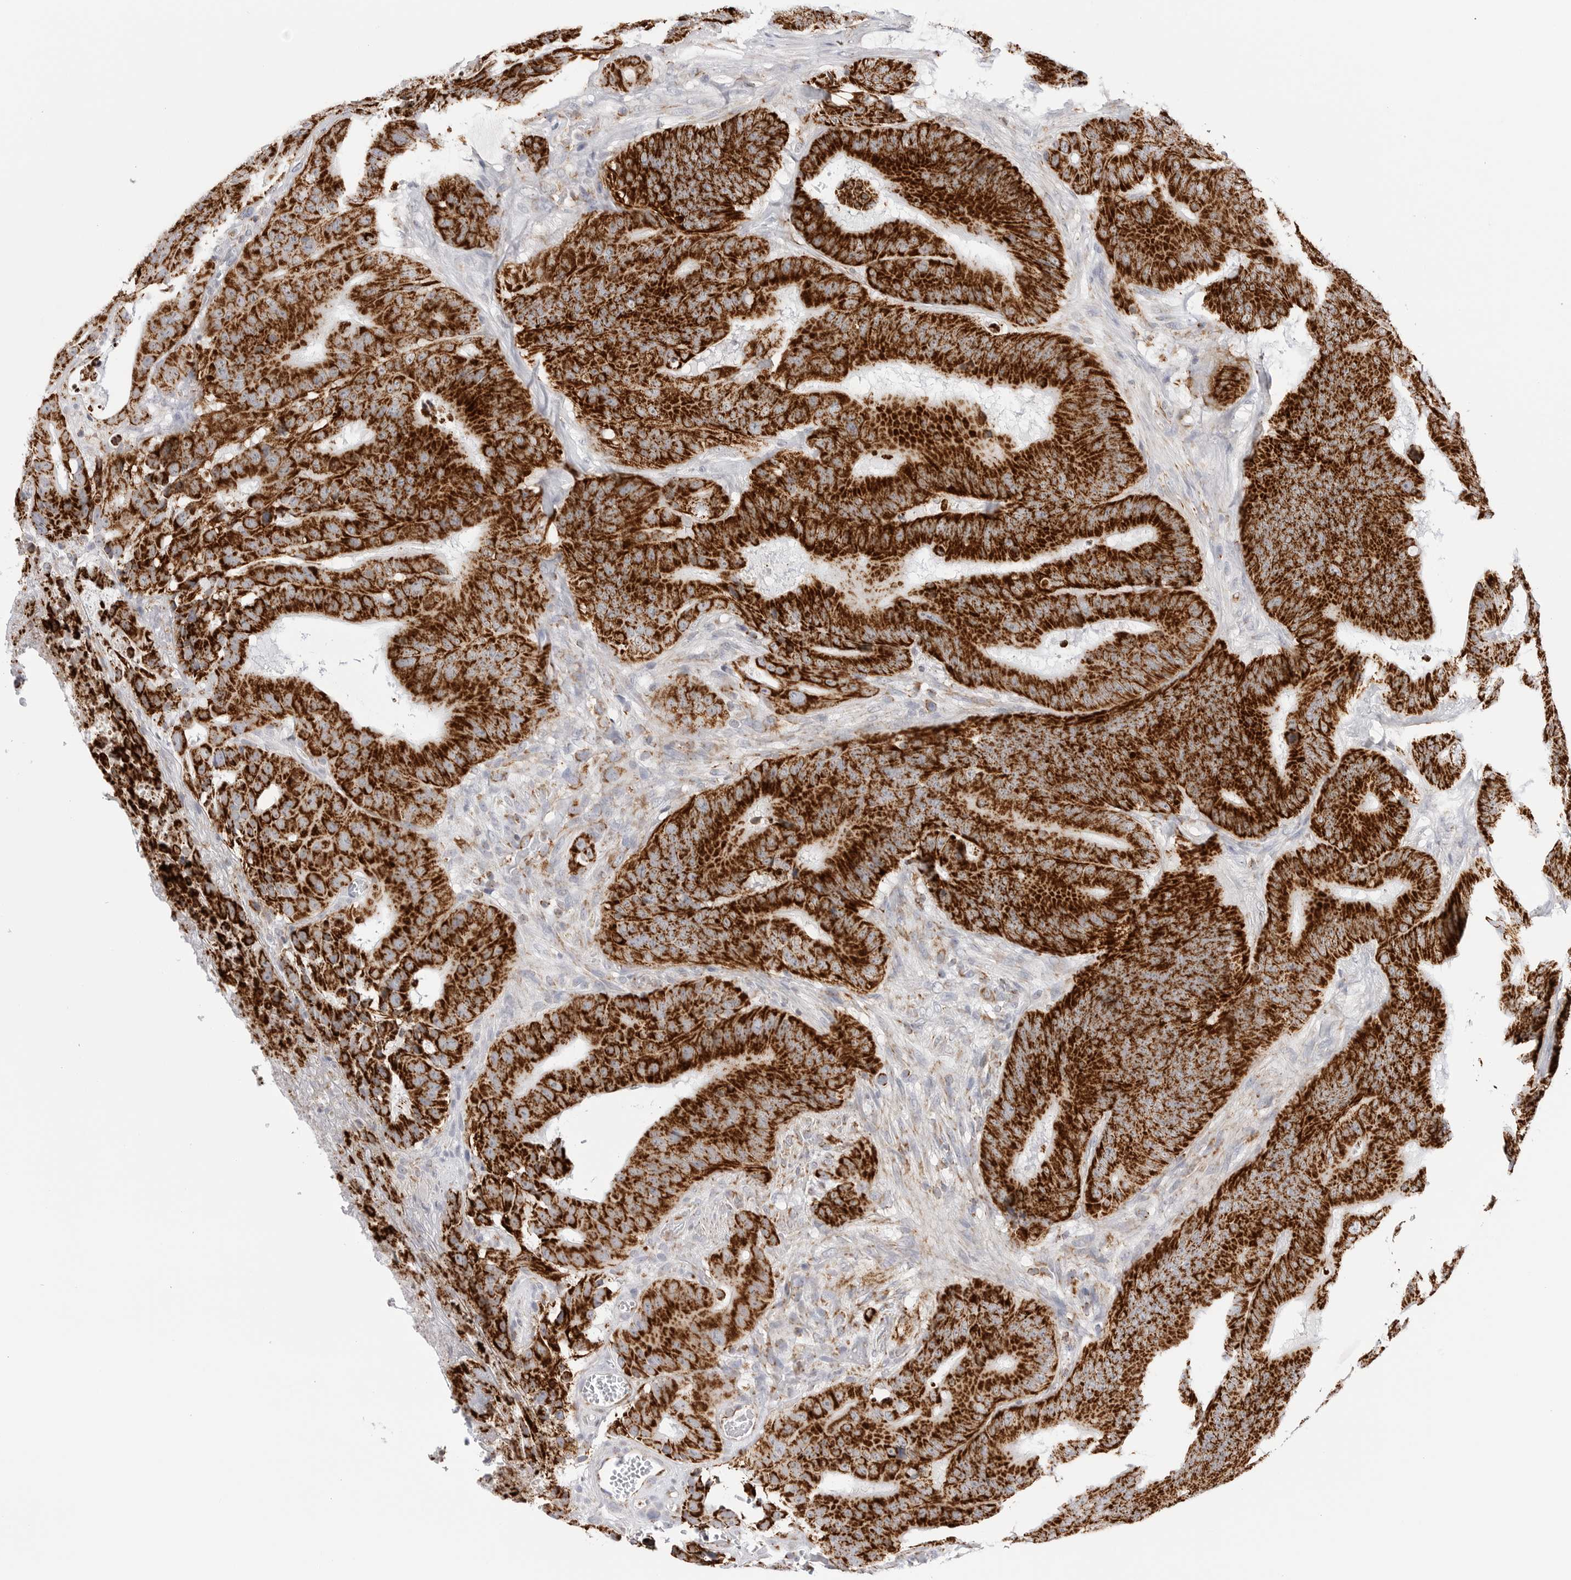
{"staining": {"intensity": "strong", "quantity": ">75%", "location": "cytoplasmic/membranous"}, "tissue": "colorectal cancer", "cell_type": "Tumor cells", "image_type": "cancer", "snomed": [{"axis": "morphology", "description": "Adenocarcinoma, NOS"}, {"axis": "topography", "description": "Colon"}], "caption": "Immunohistochemistry (IHC) image of human adenocarcinoma (colorectal) stained for a protein (brown), which demonstrates high levels of strong cytoplasmic/membranous staining in approximately >75% of tumor cells.", "gene": "ATP5IF1", "patient": {"sex": "male", "age": 83}}